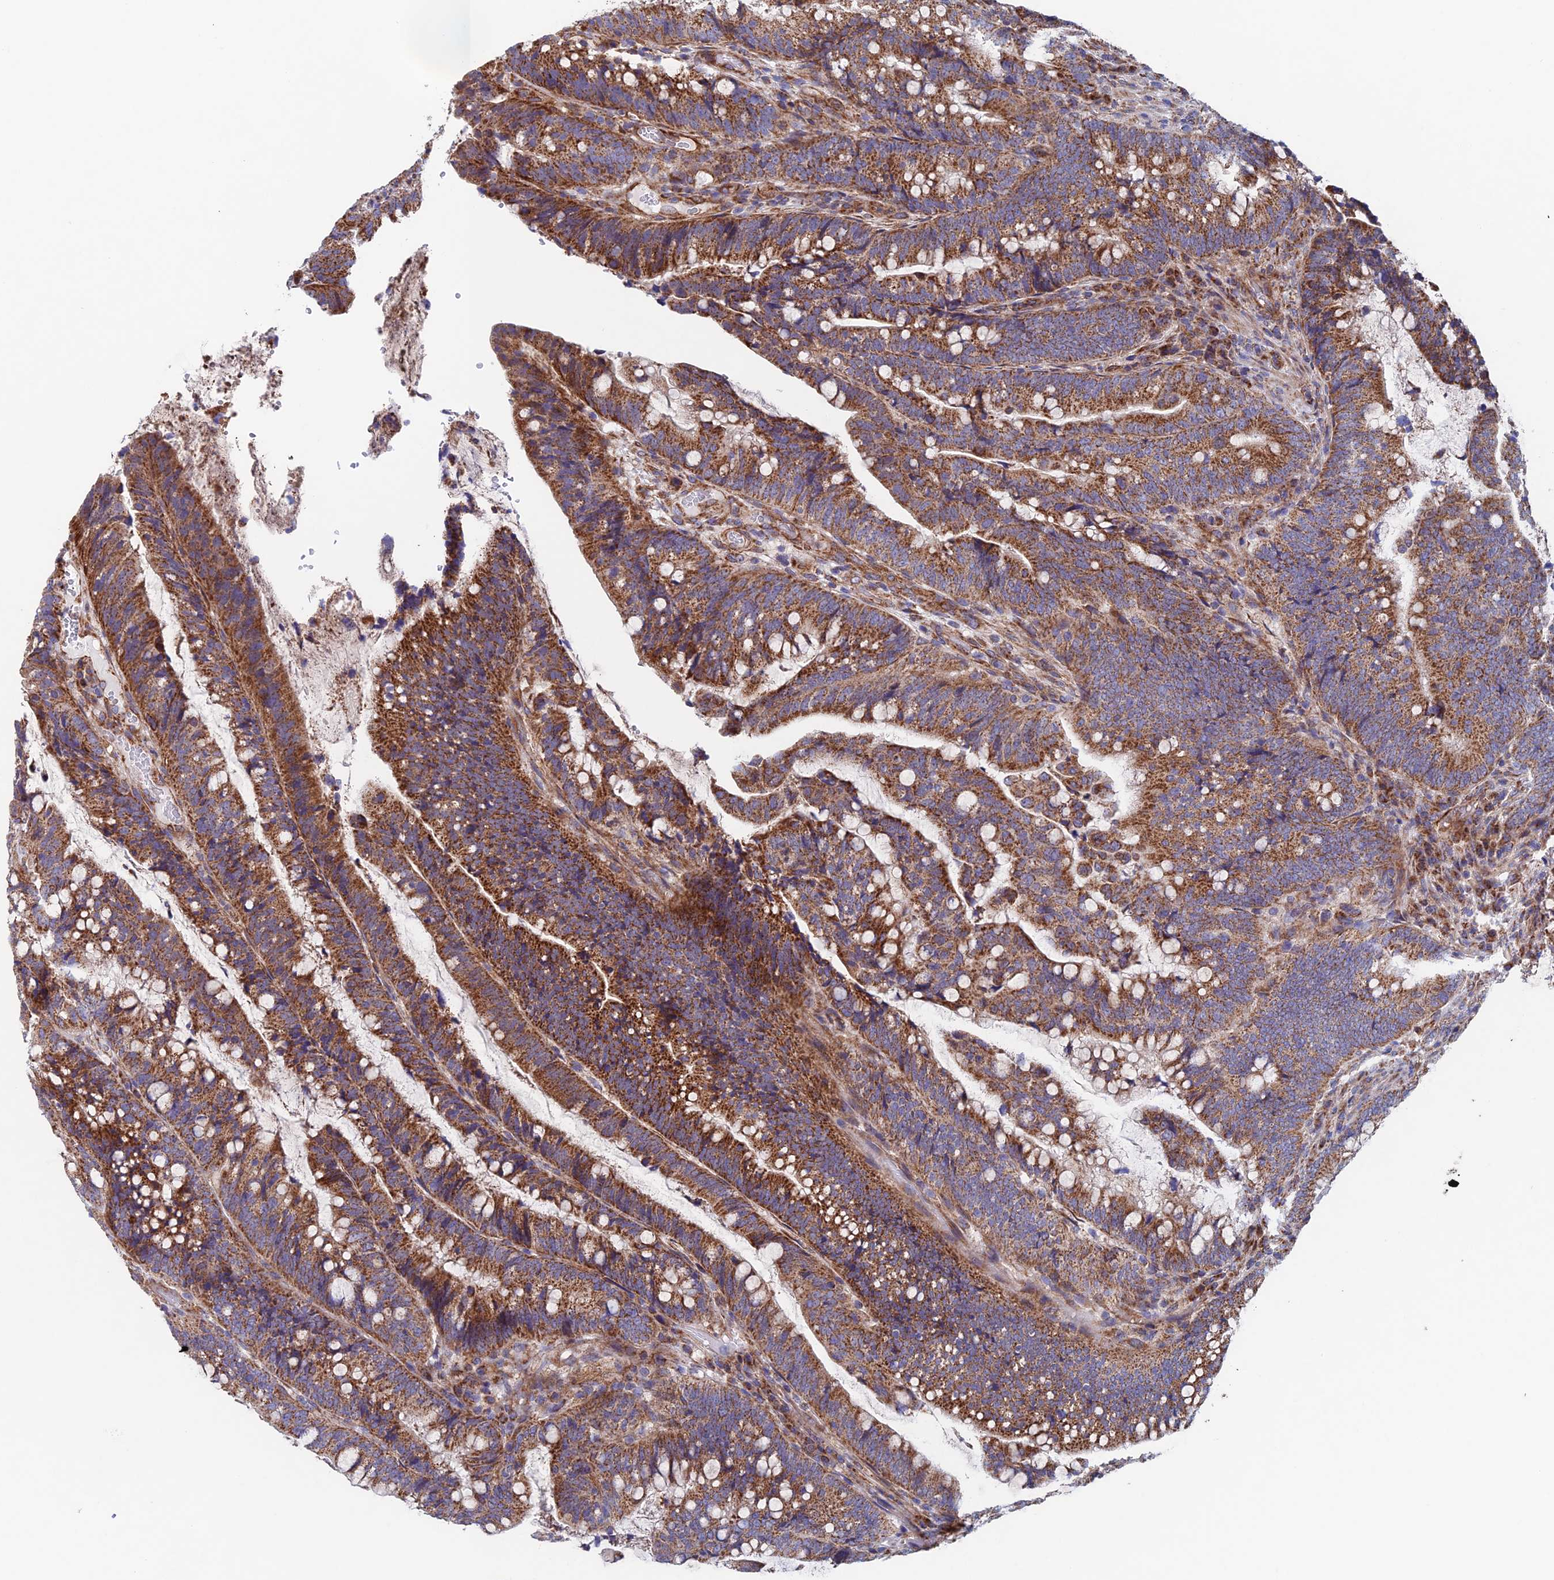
{"staining": {"intensity": "strong", "quantity": ">75%", "location": "cytoplasmic/membranous"}, "tissue": "colorectal cancer", "cell_type": "Tumor cells", "image_type": "cancer", "snomed": [{"axis": "morphology", "description": "Adenocarcinoma, NOS"}, {"axis": "topography", "description": "Colon"}], "caption": "Immunohistochemical staining of human adenocarcinoma (colorectal) reveals strong cytoplasmic/membranous protein positivity in approximately >75% of tumor cells. The staining was performed using DAB (3,3'-diaminobenzidine) to visualize the protein expression in brown, while the nuclei were stained in blue with hematoxylin (Magnification: 20x).", "gene": "MRPL1", "patient": {"sex": "female", "age": 66}}